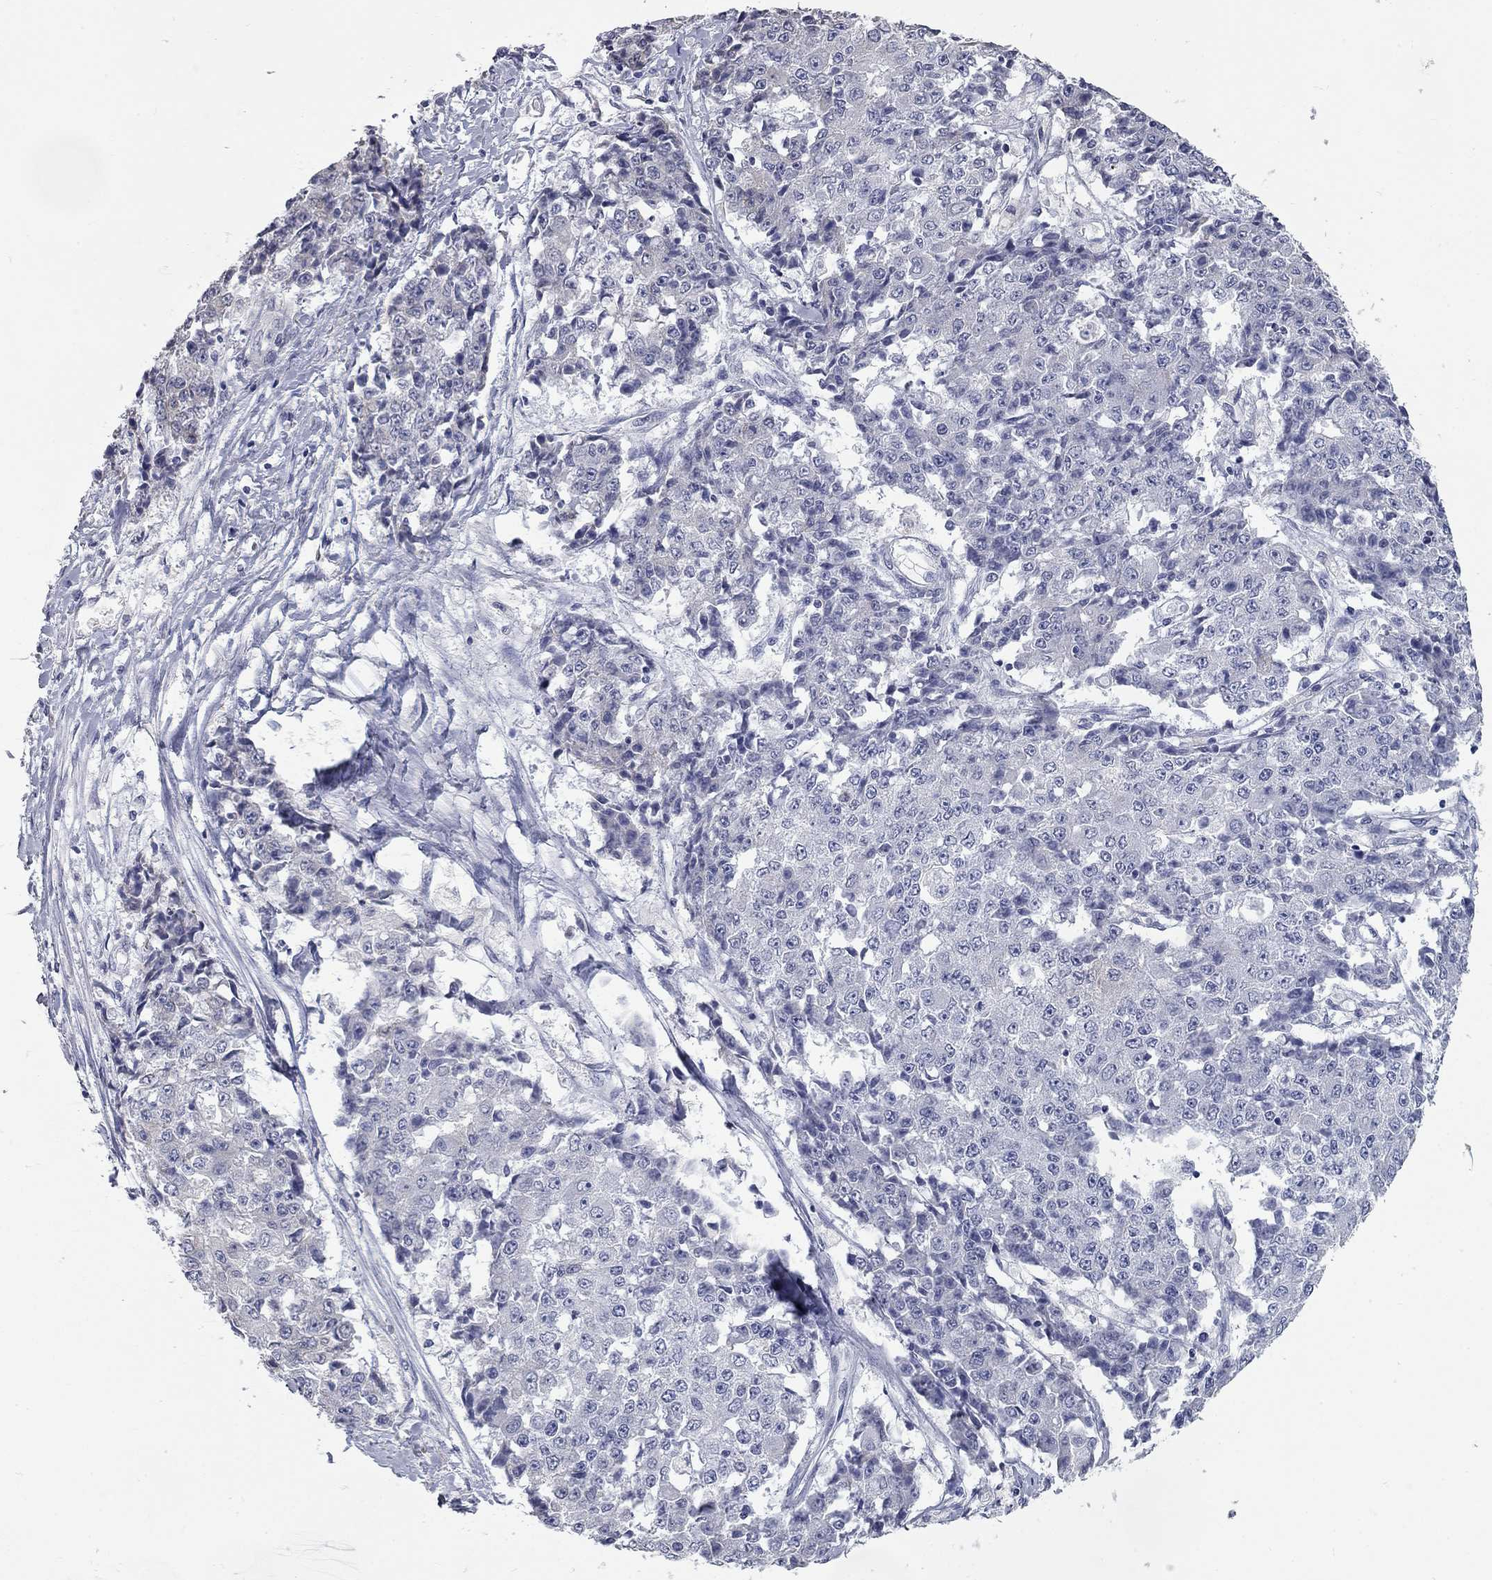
{"staining": {"intensity": "negative", "quantity": "none", "location": "none"}, "tissue": "ovarian cancer", "cell_type": "Tumor cells", "image_type": "cancer", "snomed": [{"axis": "morphology", "description": "Carcinoma, endometroid"}, {"axis": "topography", "description": "Ovary"}], "caption": "Protein analysis of ovarian endometroid carcinoma reveals no significant staining in tumor cells.", "gene": "XAGE2", "patient": {"sex": "female", "age": 42}}